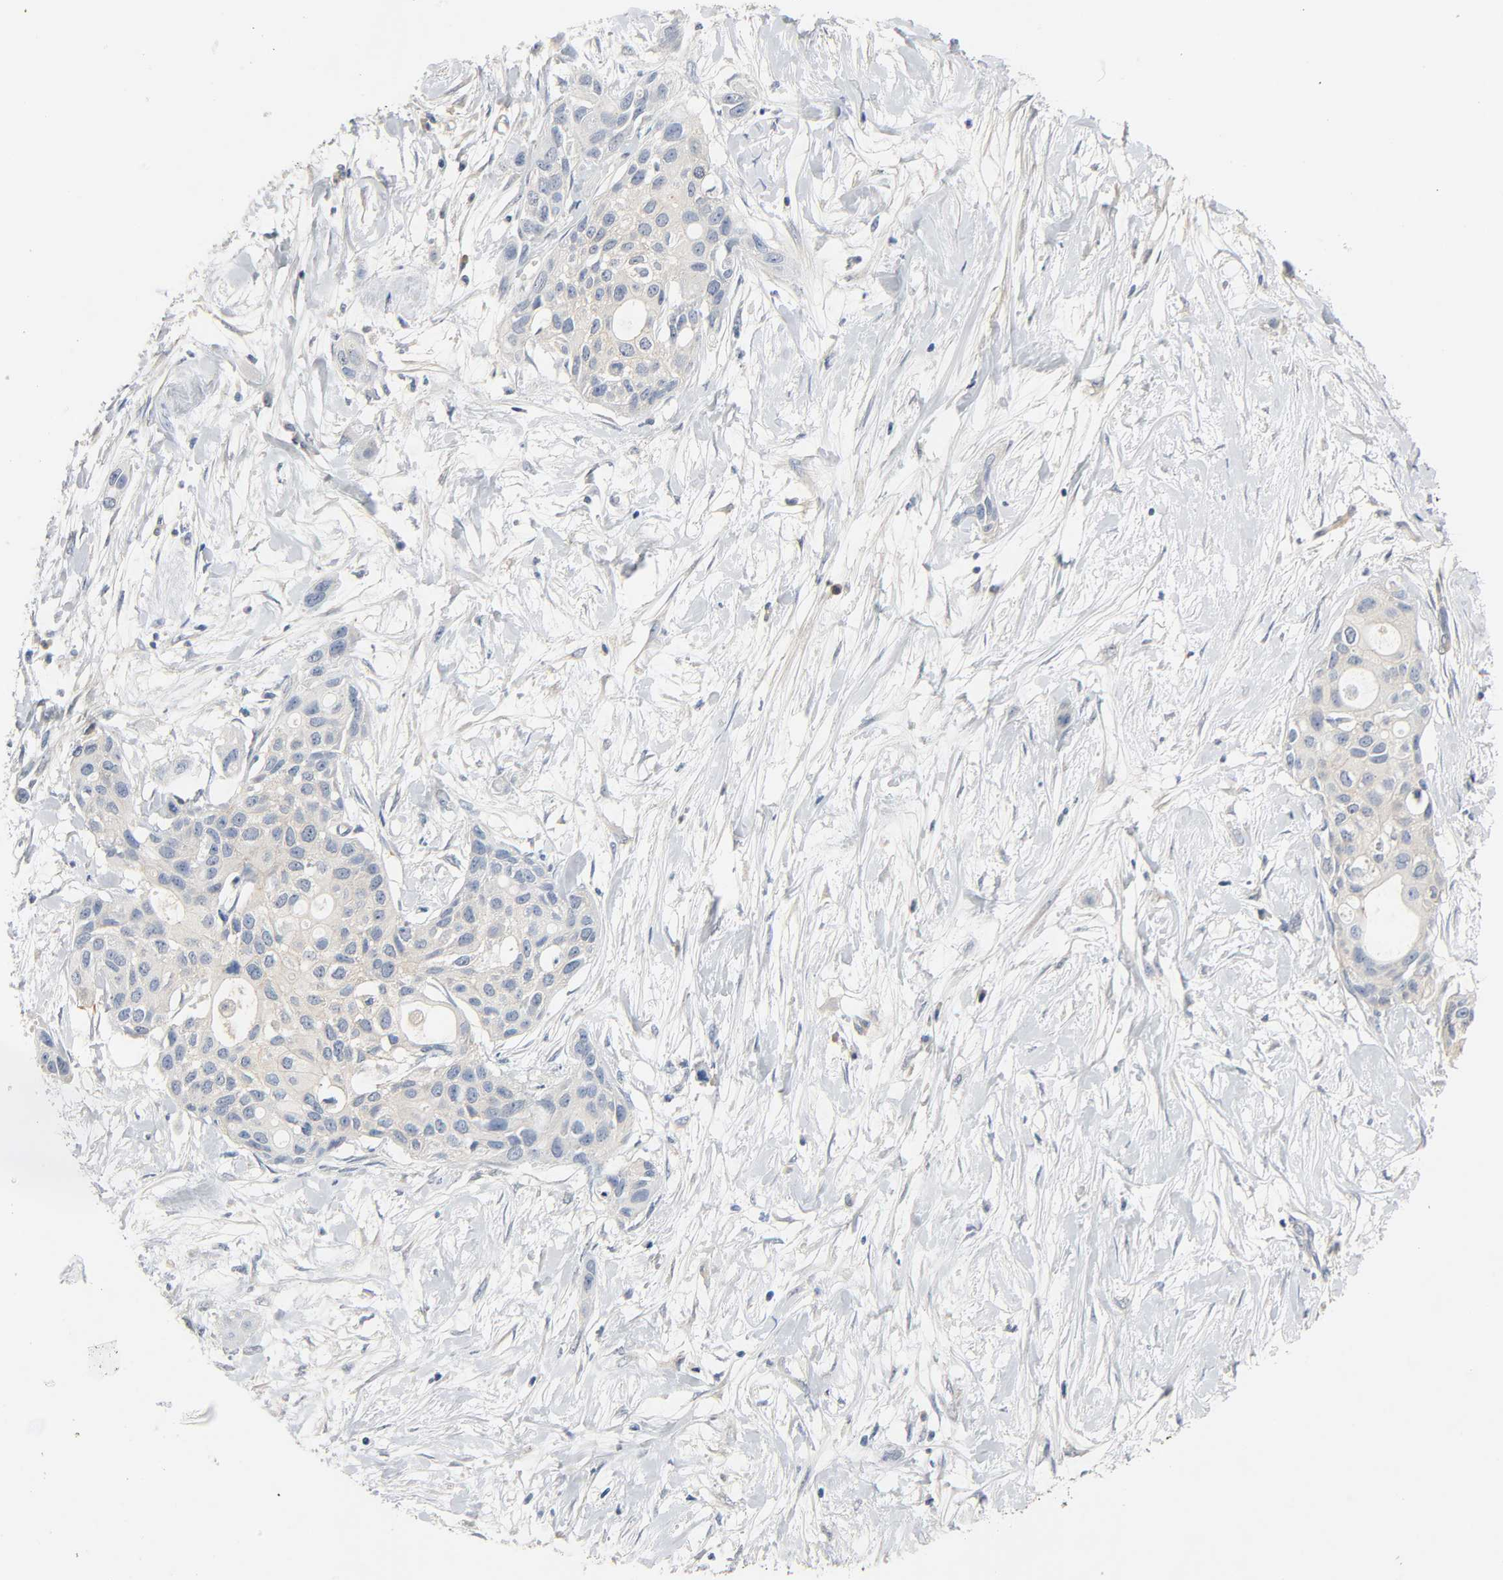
{"staining": {"intensity": "weak", "quantity": "25%-75%", "location": "cytoplasmic/membranous"}, "tissue": "pancreatic cancer", "cell_type": "Tumor cells", "image_type": "cancer", "snomed": [{"axis": "morphology", "description": "Adenocarcinoma, NOS"}, {"axis": "topography", "description": "Pancreas"}], "caption": "The photomicrograph exhibits a brown stain indicating the presence of a protein in the cytoplasmic/membranous of tumor cells in adenocarcinoma (pancreatic). (IHC, brightfield microscopy, high magnification).", "gene": "ARPC1A", "patient": {"sex": "female", "age": 60}}